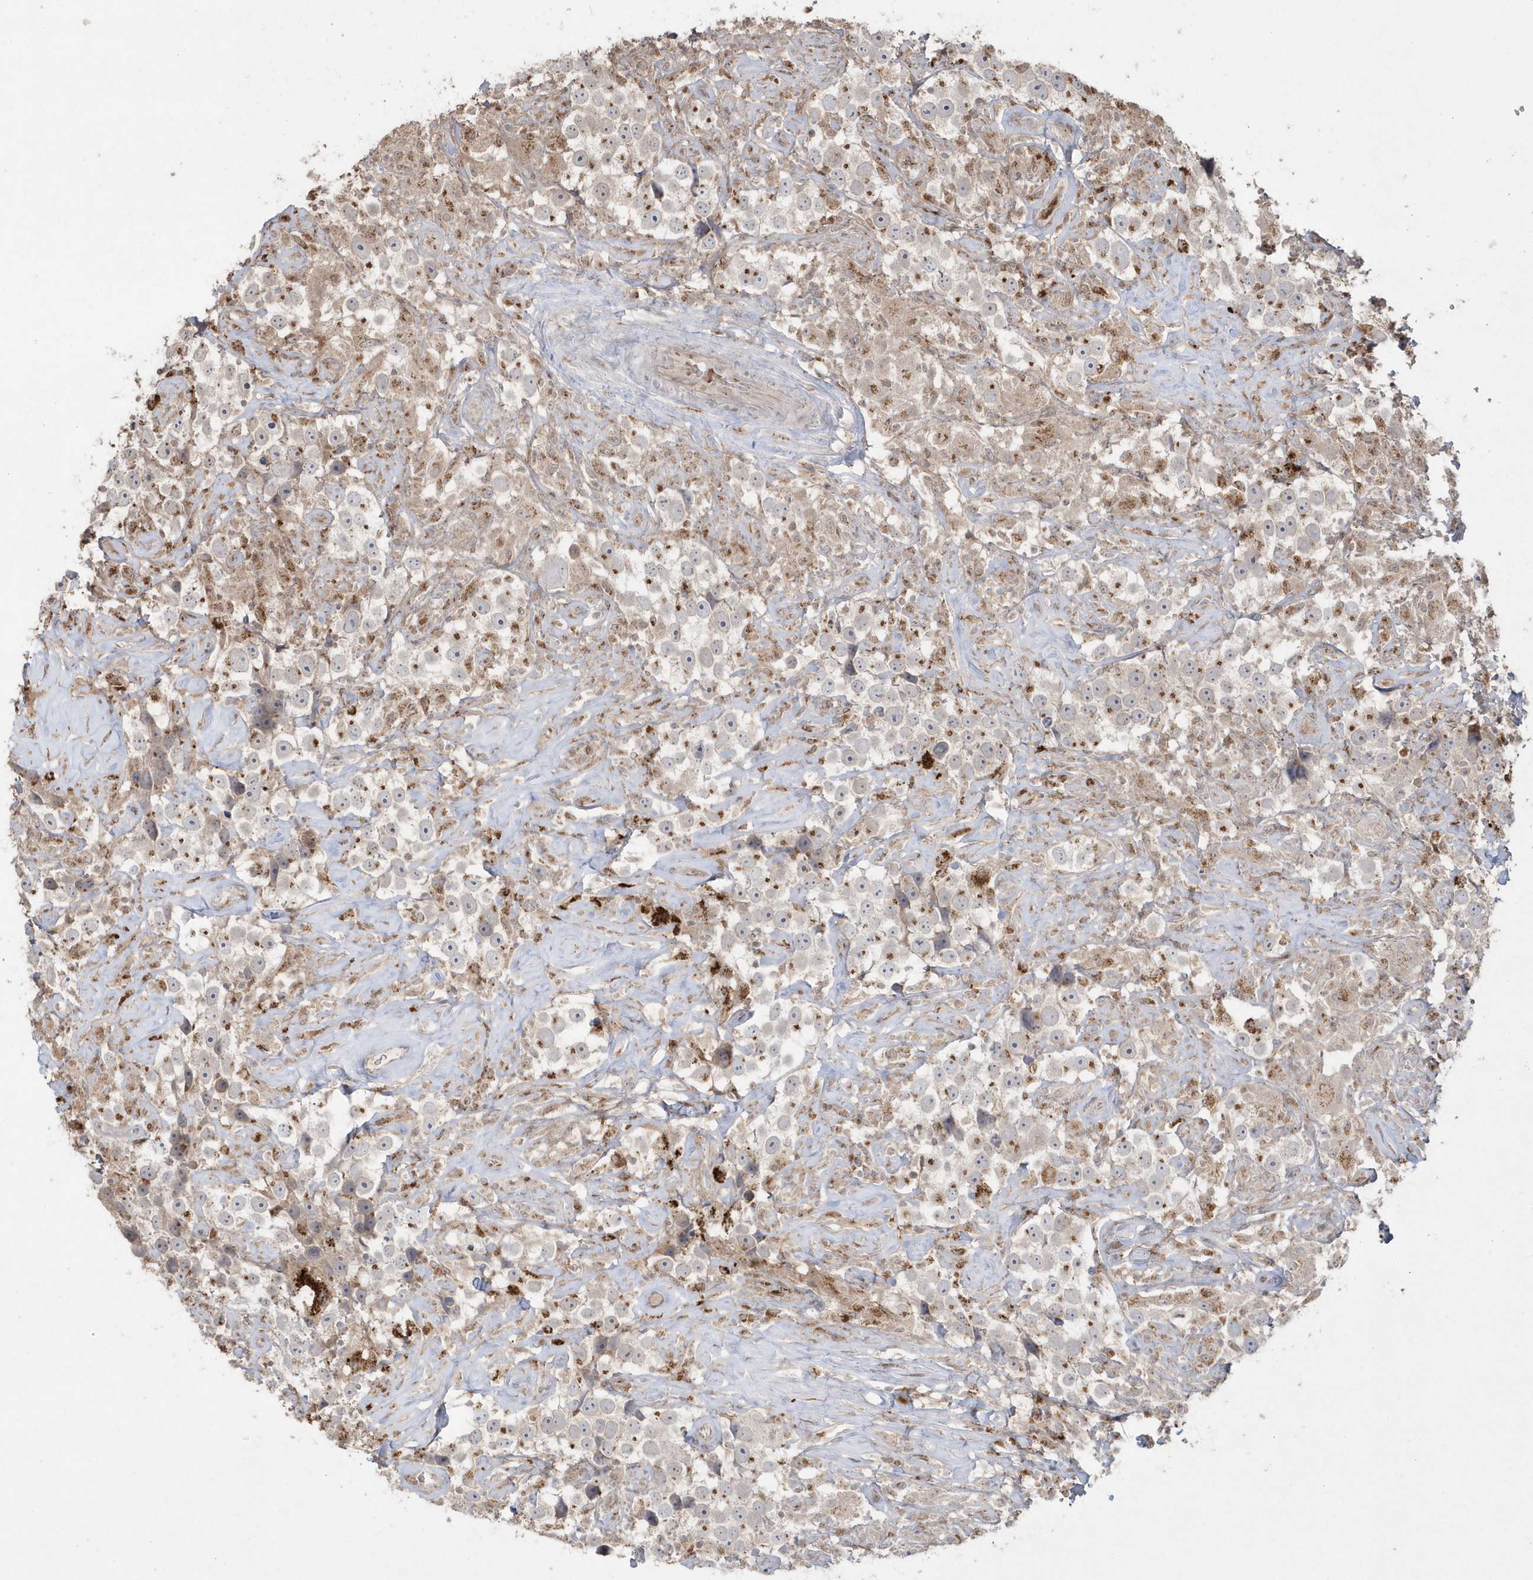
{"staining": {"intensity": "weak", "quantity": "<25%", "location": "cytoplasmic/membranous"}, "tissue": "testis cancer", "cell_type": "Tumor cells", "image_type": "cancer", "snomed": [{"axis": "morphology", "description": "Seminoma, NOS"}, {"axis": "topography", "description": "Testis"}], "caption": "The micrograph exhibits no staining of tumor cells in testis seminoma. (Stains: DAB (3,3'-diaminobenzidine) immunohistochemistry (IHC) with hematoxylin counter stain, Microscopy: brightfield microscopy at high magnification).", "gene": "GEMIN6", "patient": {"sex": "male", "age": 49}}